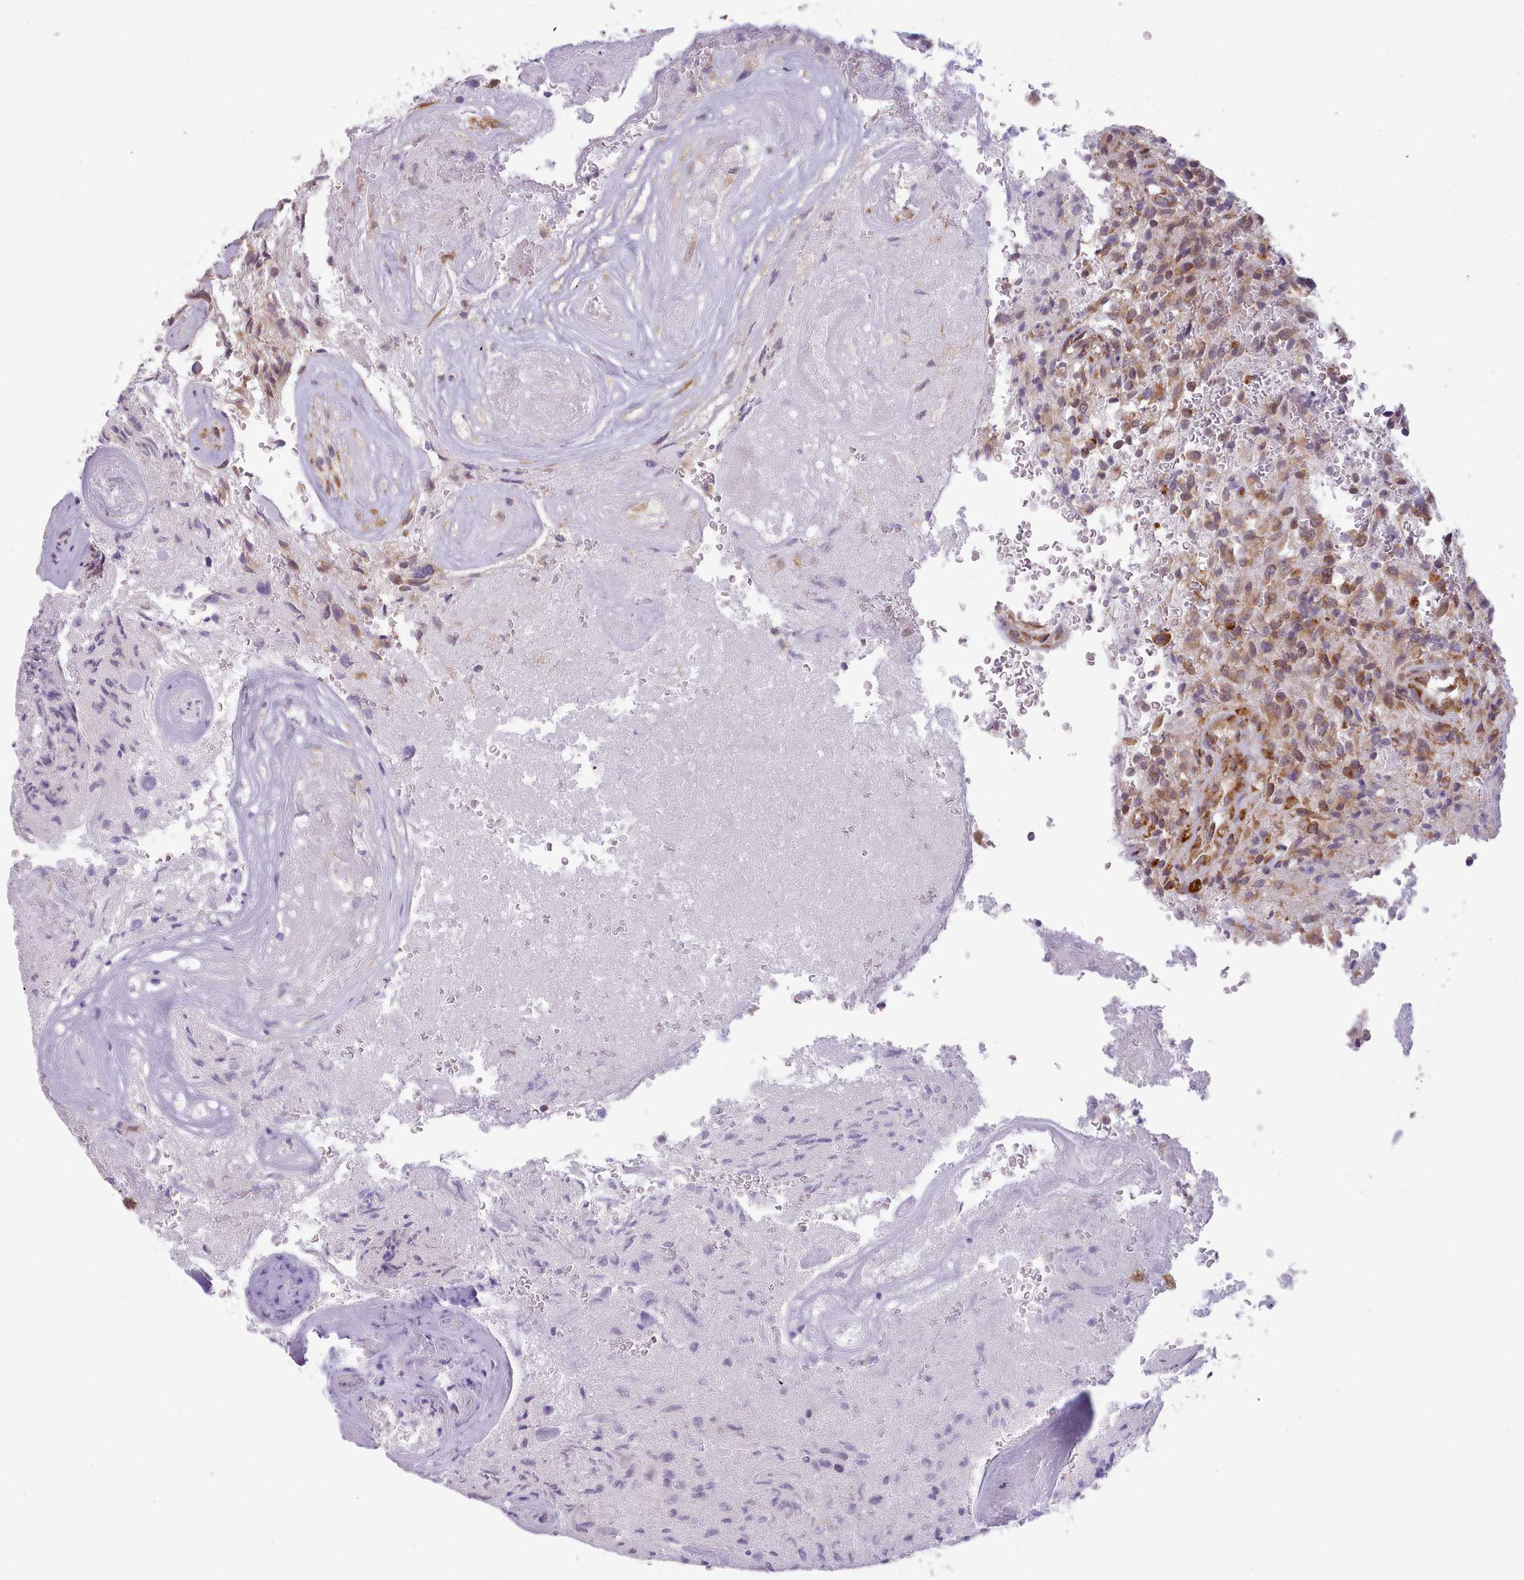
{"staining": {"intensity": "moderate", "quantity": "25%-75%", "location": "cytoplasmic/membranous"}, "tissue": "glioma", "cell_type": "Tumor cells", "image_type": "cancer", "snomed": [{"axis": "morphology", "description": "Normal tissue, NOS"}, {"axis": "morphology", "description": "Glioma, malignant, High grade"}, {"axis": "topography", "description": "Cerebral cortex"}], "caption": "Malignant glioma (high-grade) stained with a brown dye demonstrates moderate cytoplasmic/membranous positive expression in about 25%-75% of tumor cells.", "gene": "SEC61B", "patient": {"sex": "male", "age": 56}}